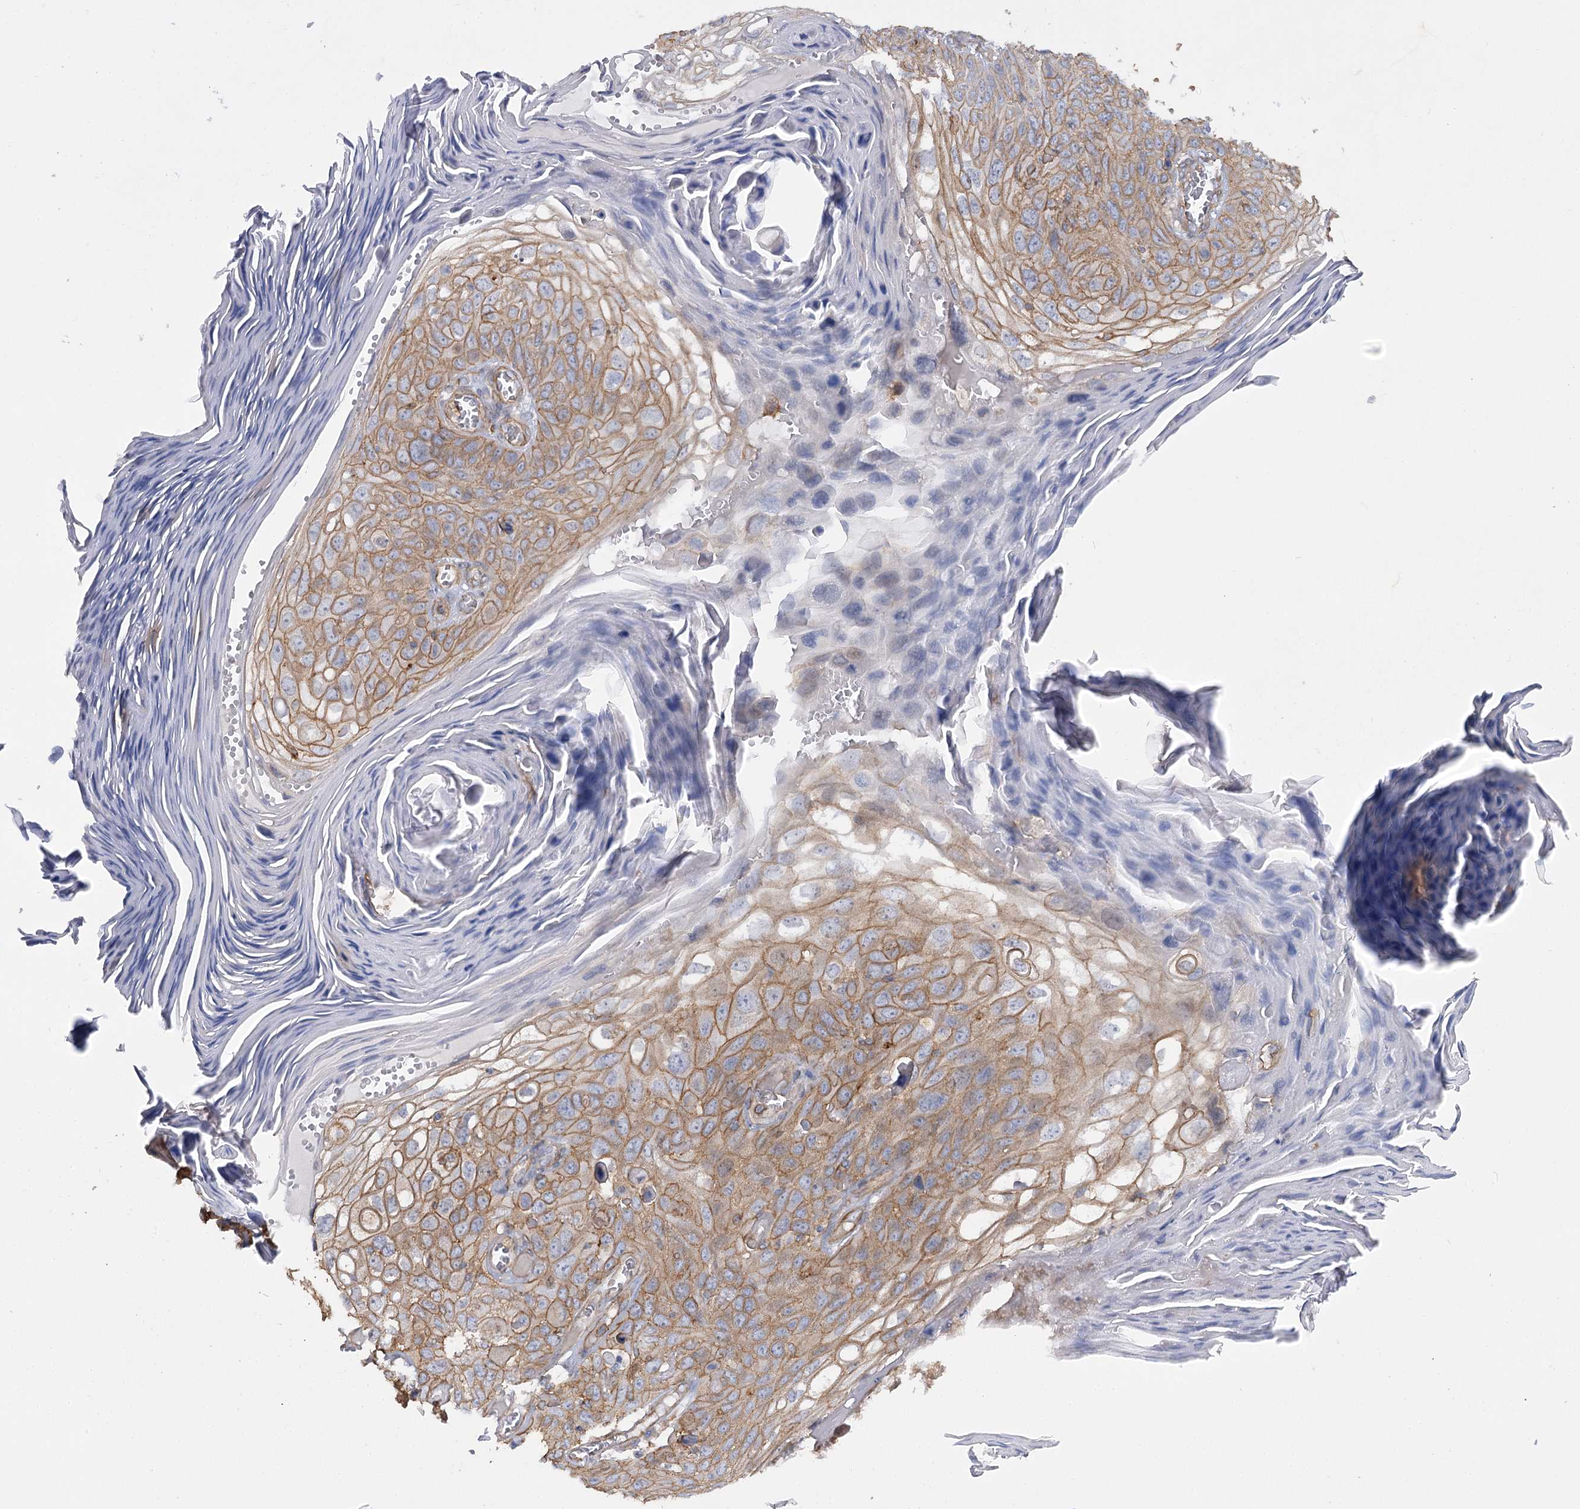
{"staining": {"intensity": "moderate", "quantity": ">75%", "location": "cytoplasmic/membranous"}, "tissue": "skin cancer", "cell_type": "Tumor cells", "image_type": "cancer", "snomed": [{"axis": "morphology", "description": "Squamous cell carcinoma, NOS"}, {"axis": "topography", "description": "Skin"}], "caption": "High-power microscopy captured an immunohistochemistry (IHC) image of skin squamous cell carcinoma, revealing moderate cytoplasmic/membranous positivity in about >75% of tumor cells.", "gene": "SYNPO2", "patient": {"sex": "female", "age": 90}}